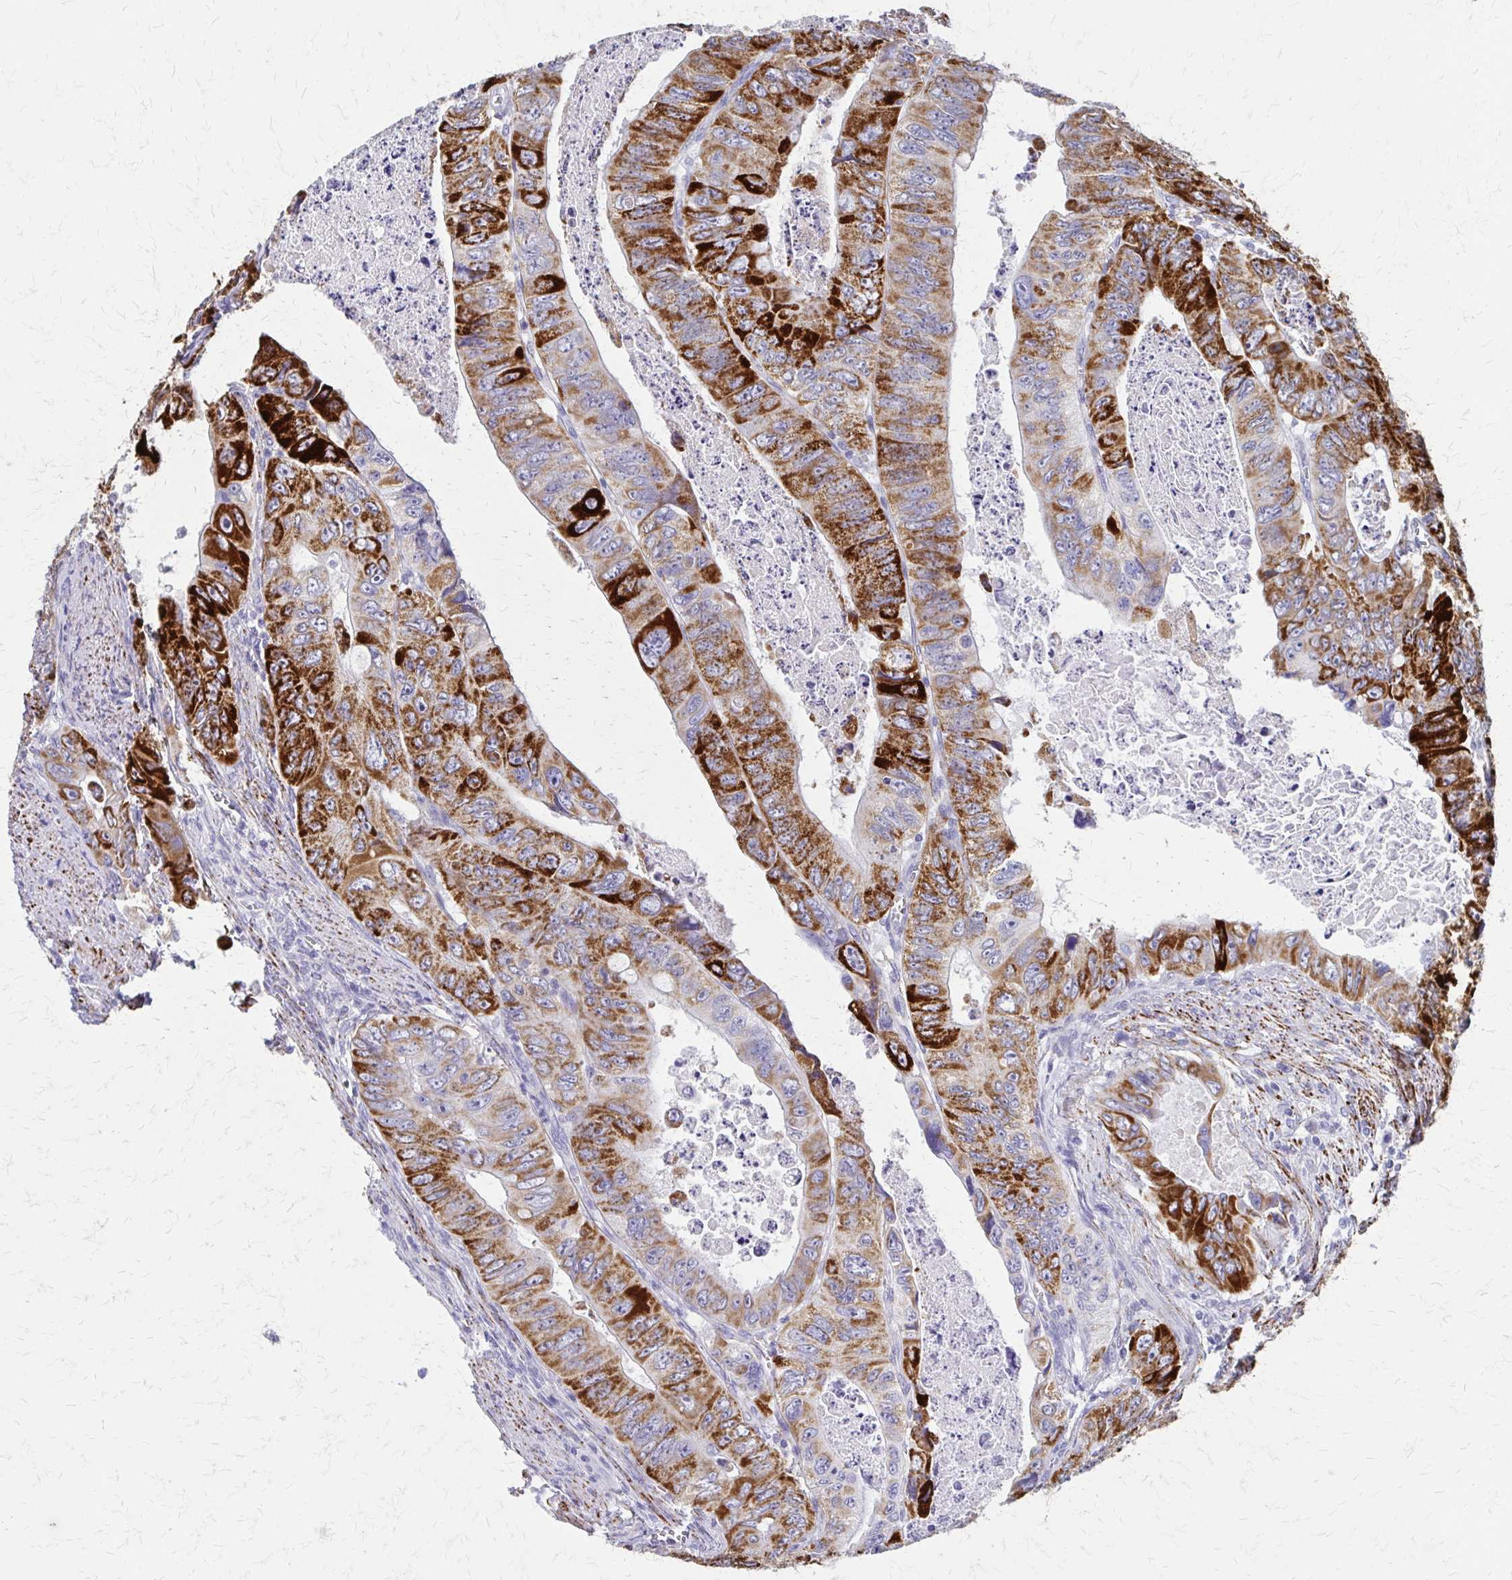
{"staining": {"intensity": "strong", "quantity": "25%-75%", "location": "cytoplasmic/membranous"}, "tissue": "colorectal cancer", "cell_type": "Tumor cells", "image_type": "cancer", "snomed": [{"axis": "morphology", "description": "Adenocarcinoma, NOS"}, {"axis": "topography", "description": "Colon"}], "caption": "A brown stain shows strong cytoplasmic/membranous expression of a protein in human adenocarcinoma (colorectal) tumor cells.", "gene": "ZSCAN5B", "patient": {"sex": "female", "age": 84}}